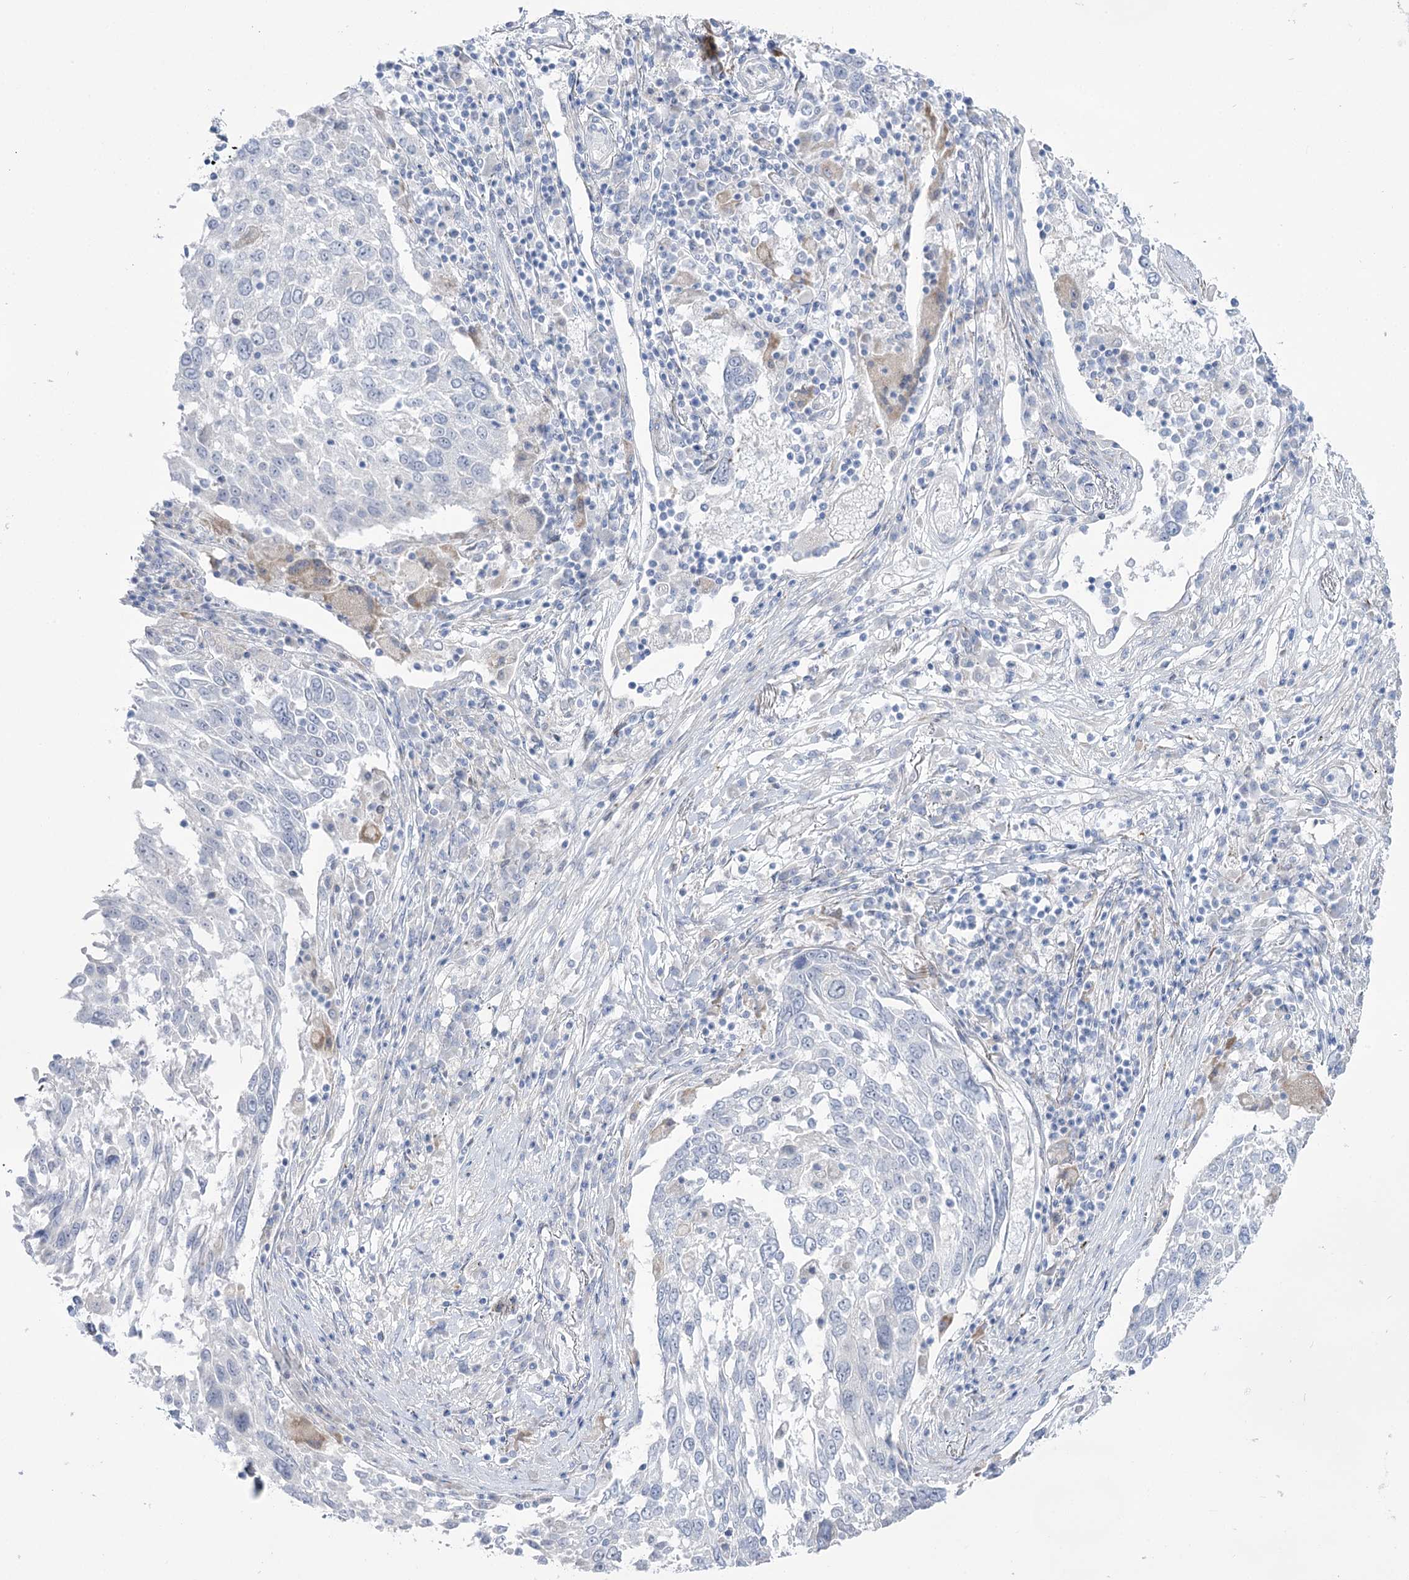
{"staining": {"intensity": "negative", "quantity": "none", "location": "none"}, "tissue": "lung cancer", "cell_type": "Tumor cells", "image_type": "cancer", "snomed": [{"axis": "morphology", "description": "Squamous cell carcinoma, NOS"}, {"axis": "topography", "description": "Lung"}], "caption": "Immunohistochemistry (IHC) histopathology image of neoplastic tissue: human lung squamous cell carcinoma stained with DAB (3,3'-diaminobenzidine) demonstrates no significant protein staining in tumor cells.", "gene": "SIAE", "patient": {"sex": "male", "age": 65}}